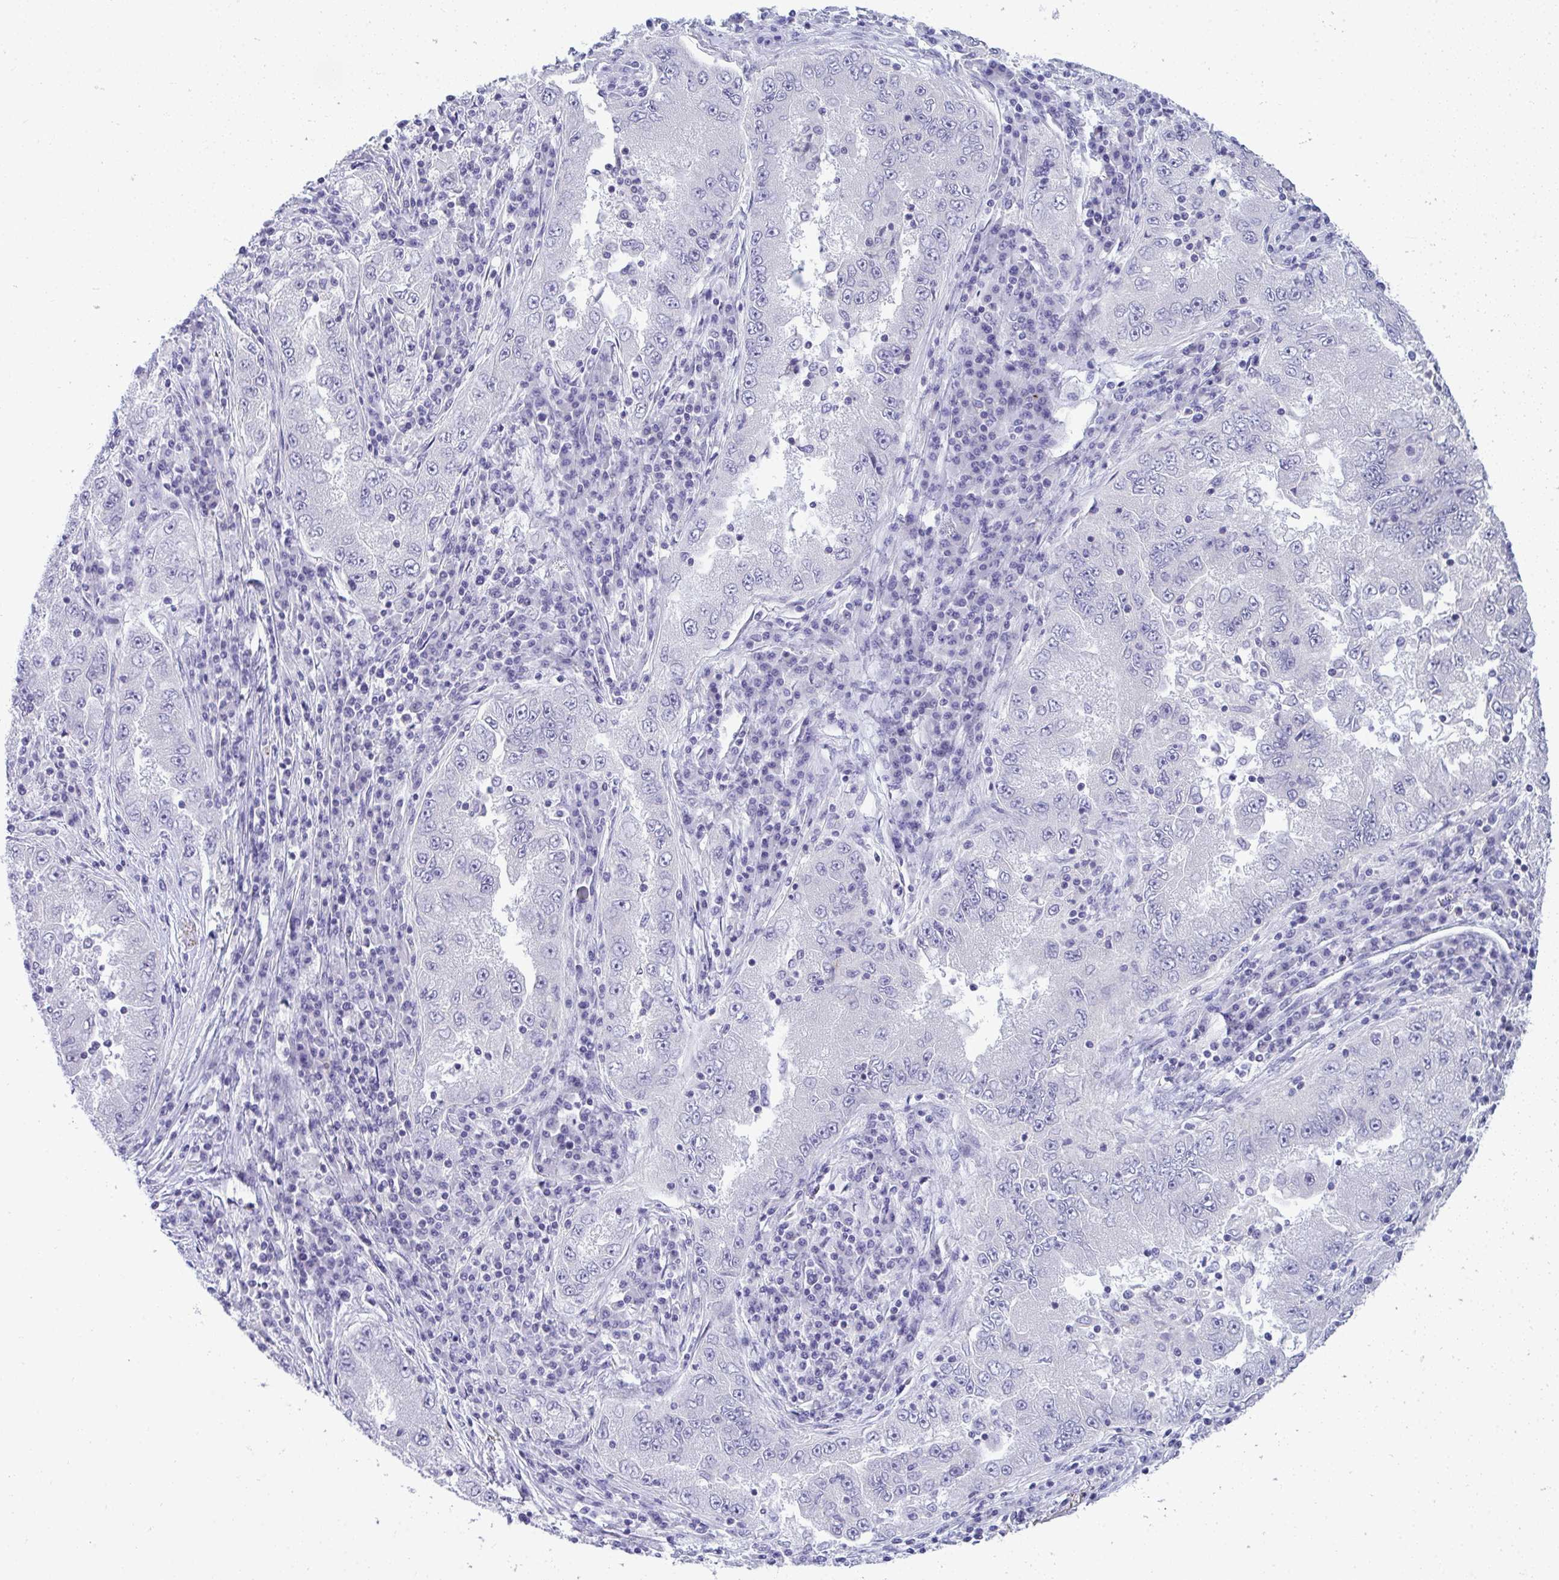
{"staining": {"intensity": "negative", "quantity": "none", "location": "none"}, "tissue": "lung cancer", "cell_type": "Tumor cells", "image_type": "cancer", "snomed": [{"axis": "morphology", "description": "Adenocarcinoma, NOS"}, {"axis": "morphology", "description": "Adenocarcinoma primary or metastatic"}, {"axis": "topography", "description": "Lung"}], "caption": "Lung adenocarcinoma primary or metastatic was stained to show a protein in brown. There is no significant staining in tumor cells.", "gene": "TMEM82", "patient": {"sex": "male", "age": 74}}